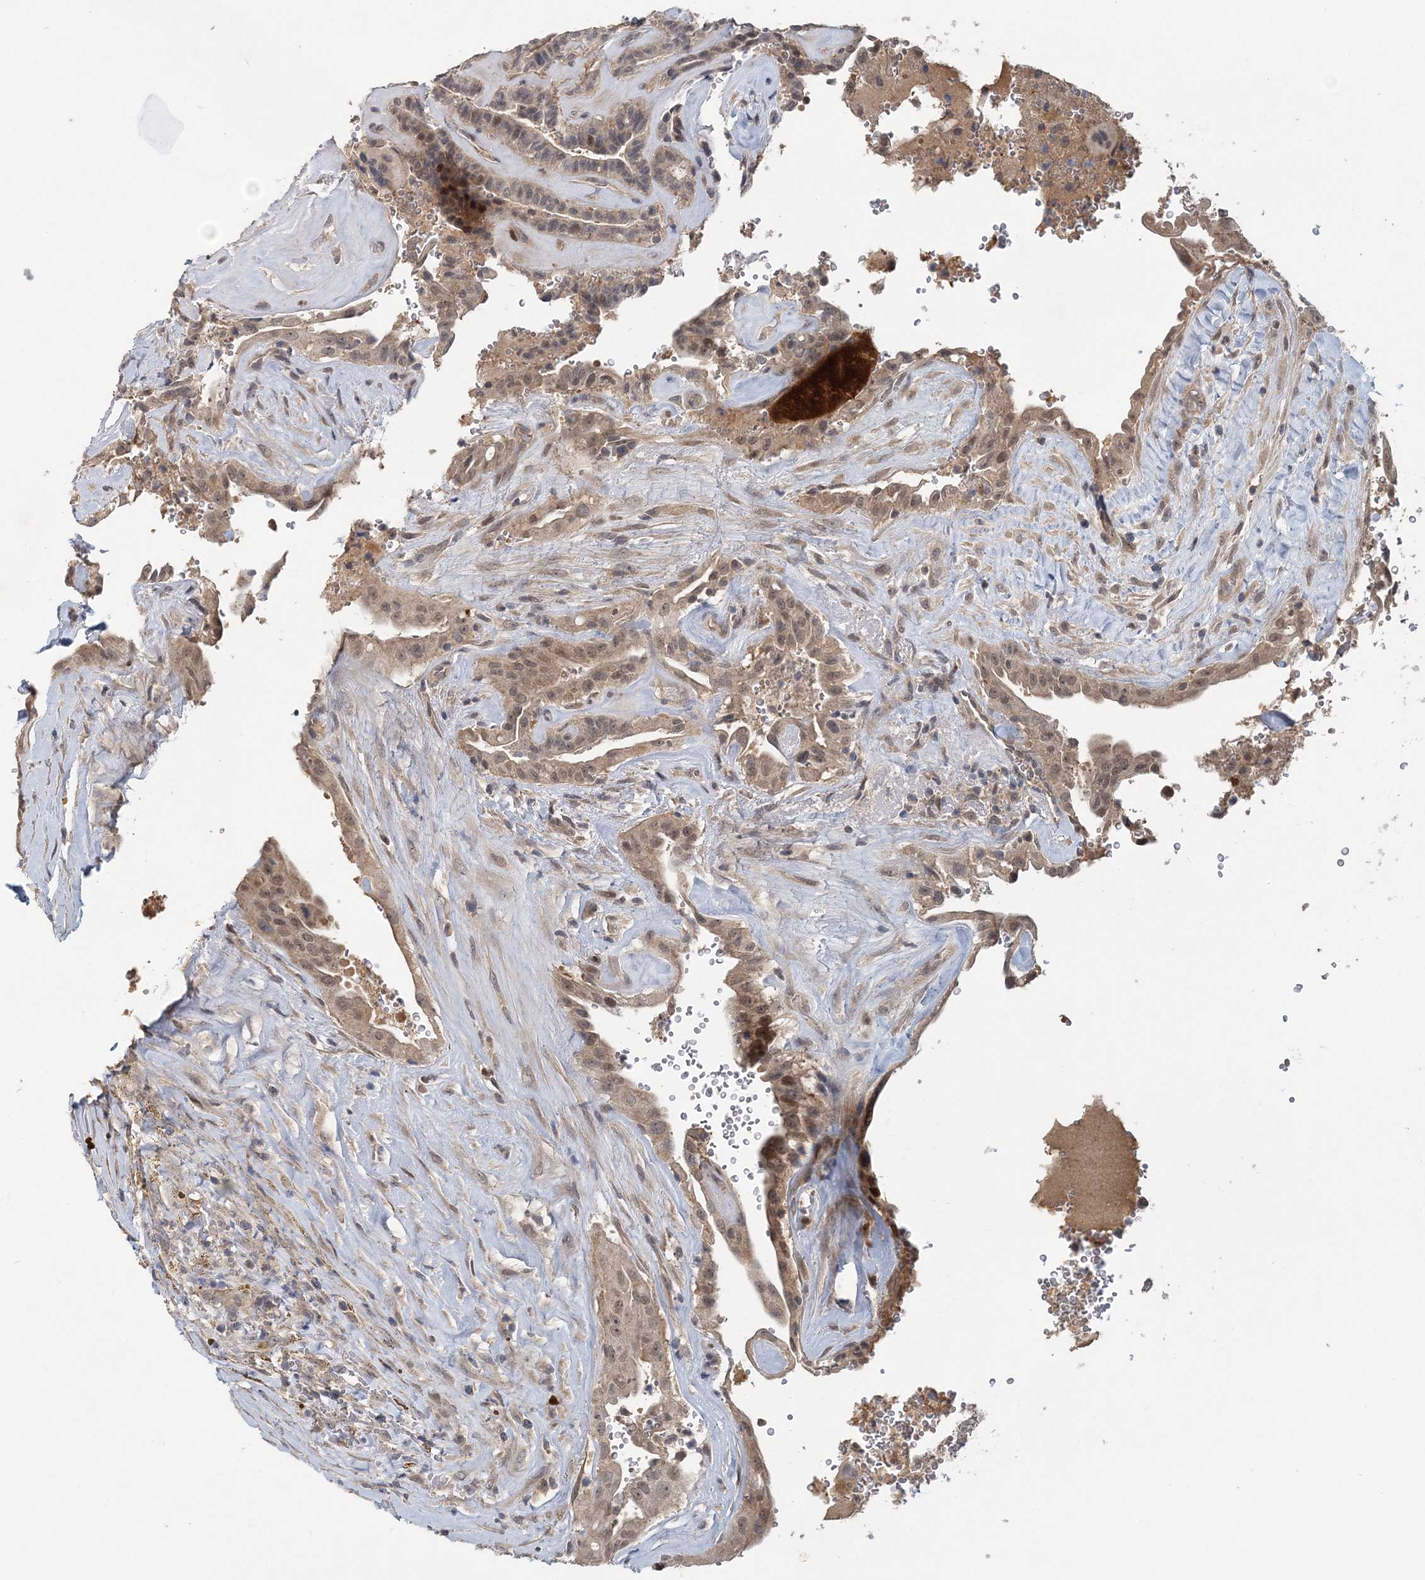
{"staining": {"intensity": "weak", "quantity": ">75%", "location": "cytoplasmic/membranous,nuclear"}, "tissue": "thyroid cancer", "cell_type": "Tumor cells", "image_type": "cancer", "snomed": [{"axis": "morphology", "description": "Papillary adenocarcinoma, NOS"}, {"axis": "topography", "description": "Thyroid gland"}], "caption": "Immunohistochemistry (IHC) histopathology image of neoplastic tissue: human thyroid cancer (papillary adenocarcinoma) stained using immunohistochemistry demonstrates low levels of weak protein expression localized specifically in the cytoplasmic/membranous and nuclear of tumor cells, appearing as a cytoplasmic/membranous and nuclear brown color.", "gene": "RNF25", "patient": {"sex": "male", "age": 77}}